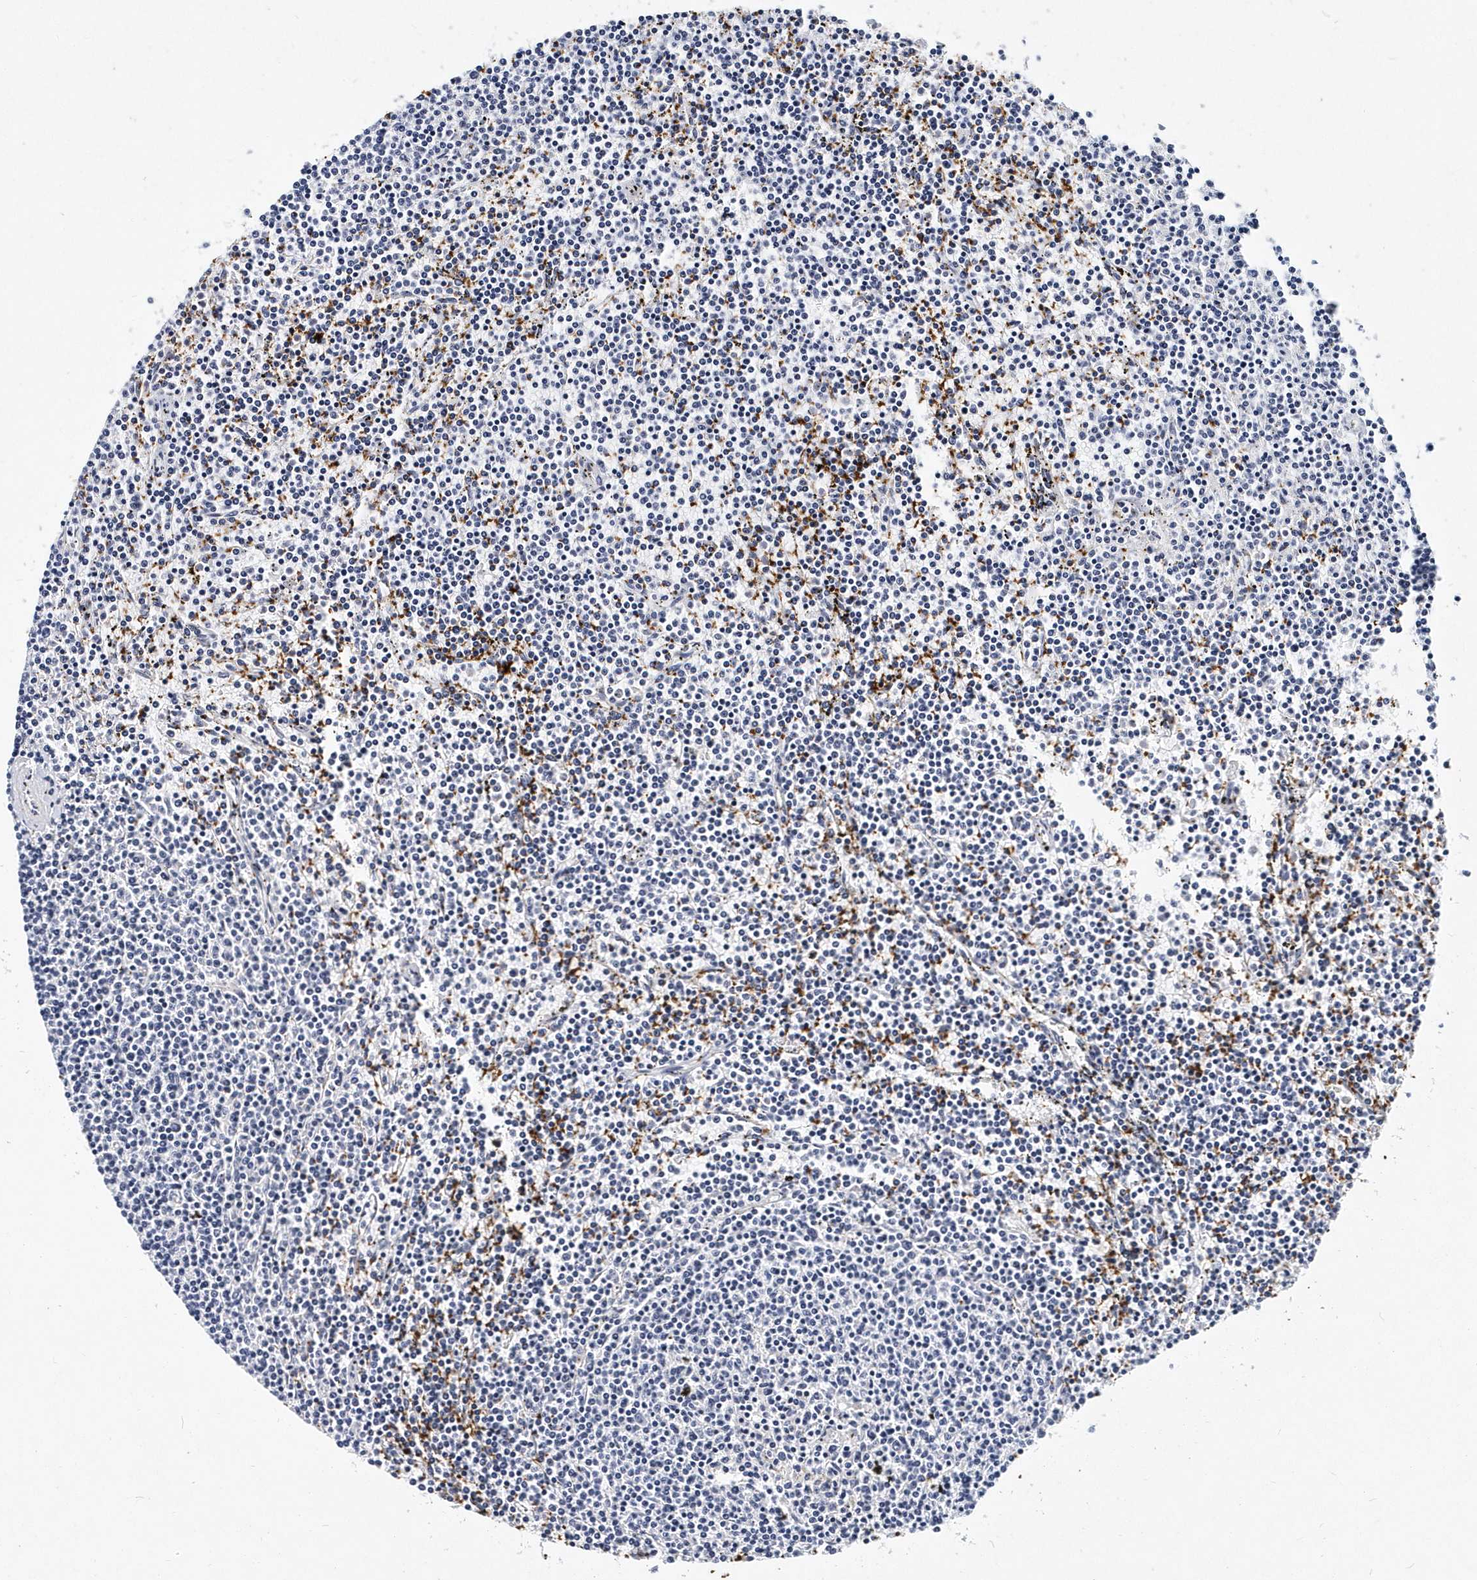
{"staining": {"intensity": "negative", "quantity": "none", "location": "none"}, "tissue": "lymphoma", "cell_type": "Tumor cells", "image_type": "cancer", "snomed": [{"axis": "morphology", "description": "Malignant lymphoma, non-Hodgkin's type, Low grade"}, {"axis": "topography", "description": "Spleen"}], "caption": "The image displays no staining of tumor cells in low-grade malignant lymphoma, non-Hodgkin's type.", "gene": "ITGA2B", "patient": {"sex": "female", "age": 50}}